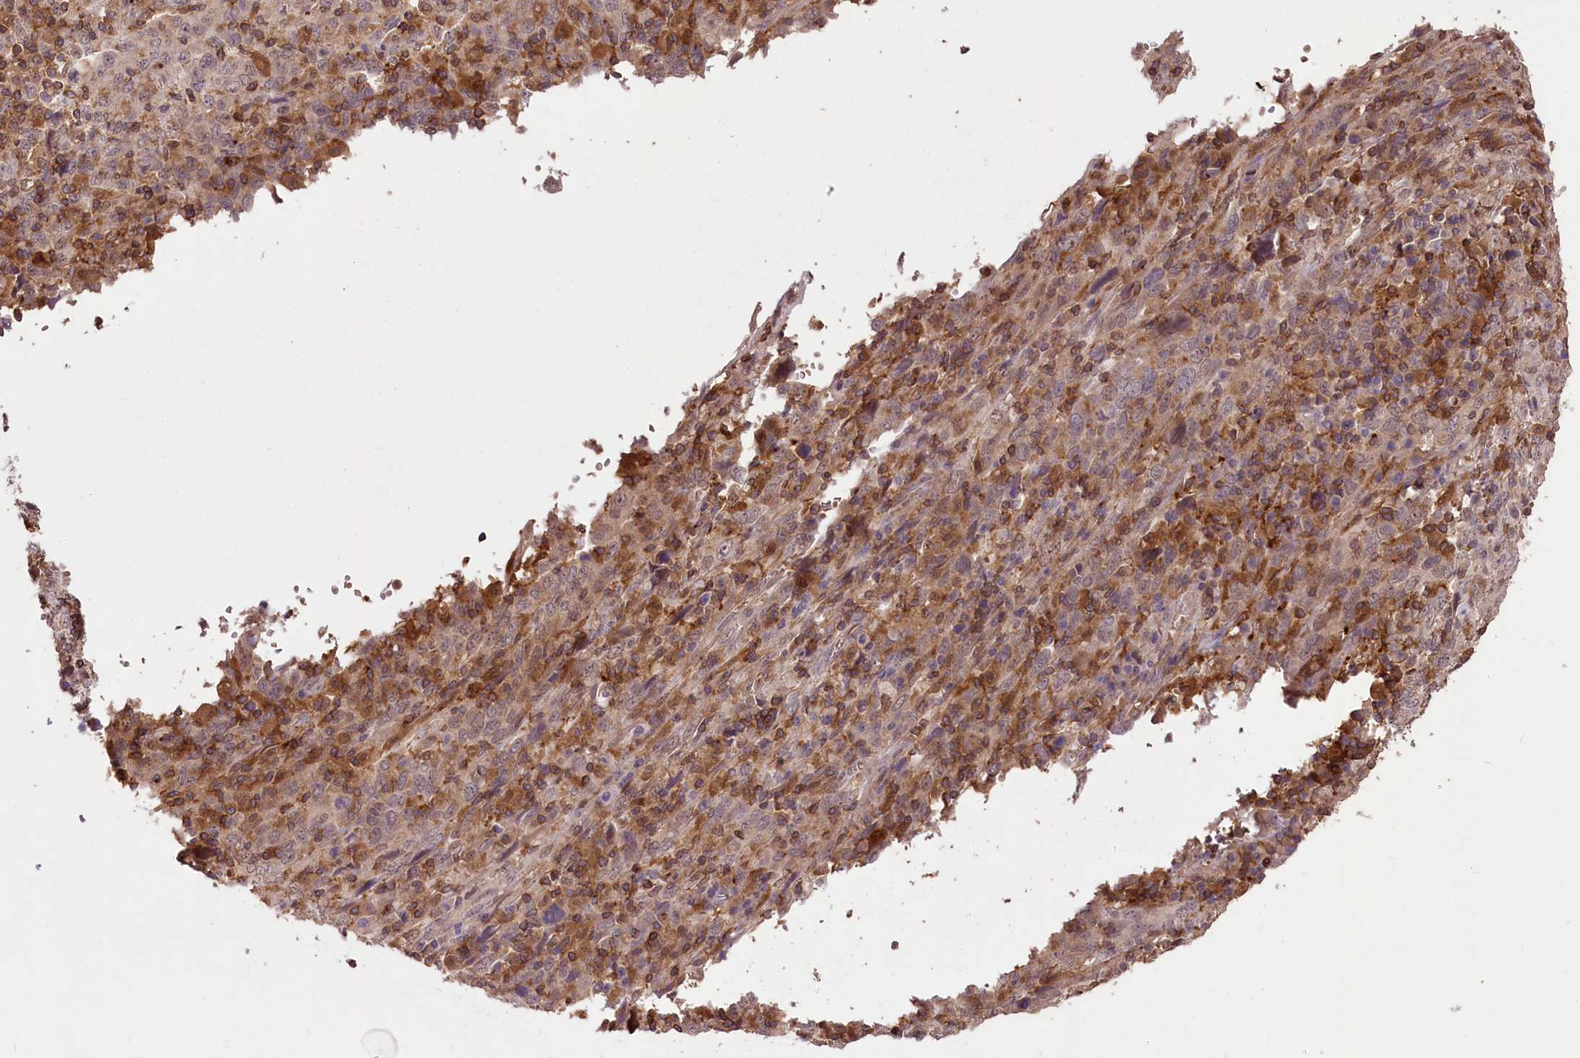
{"staining": {"intensity": "negative", "quantity": "none", "location": "none"}, "tissue": "cervical cancer", "cell_type": "Tumor cells", "image_type": "cancer", "snomed": [{"axis": "morphology", "description": "Squamous cell carcinoma, NOS"}, {"axis": "topography", "description": "Cervix"}], "caption": "Protein analysis of cervical cancer (squamous cell carcinoma) displays no significant positivity in tumor cells.", "gene": "SERGEF", "patient": {"sex": "female", "age": 46}}